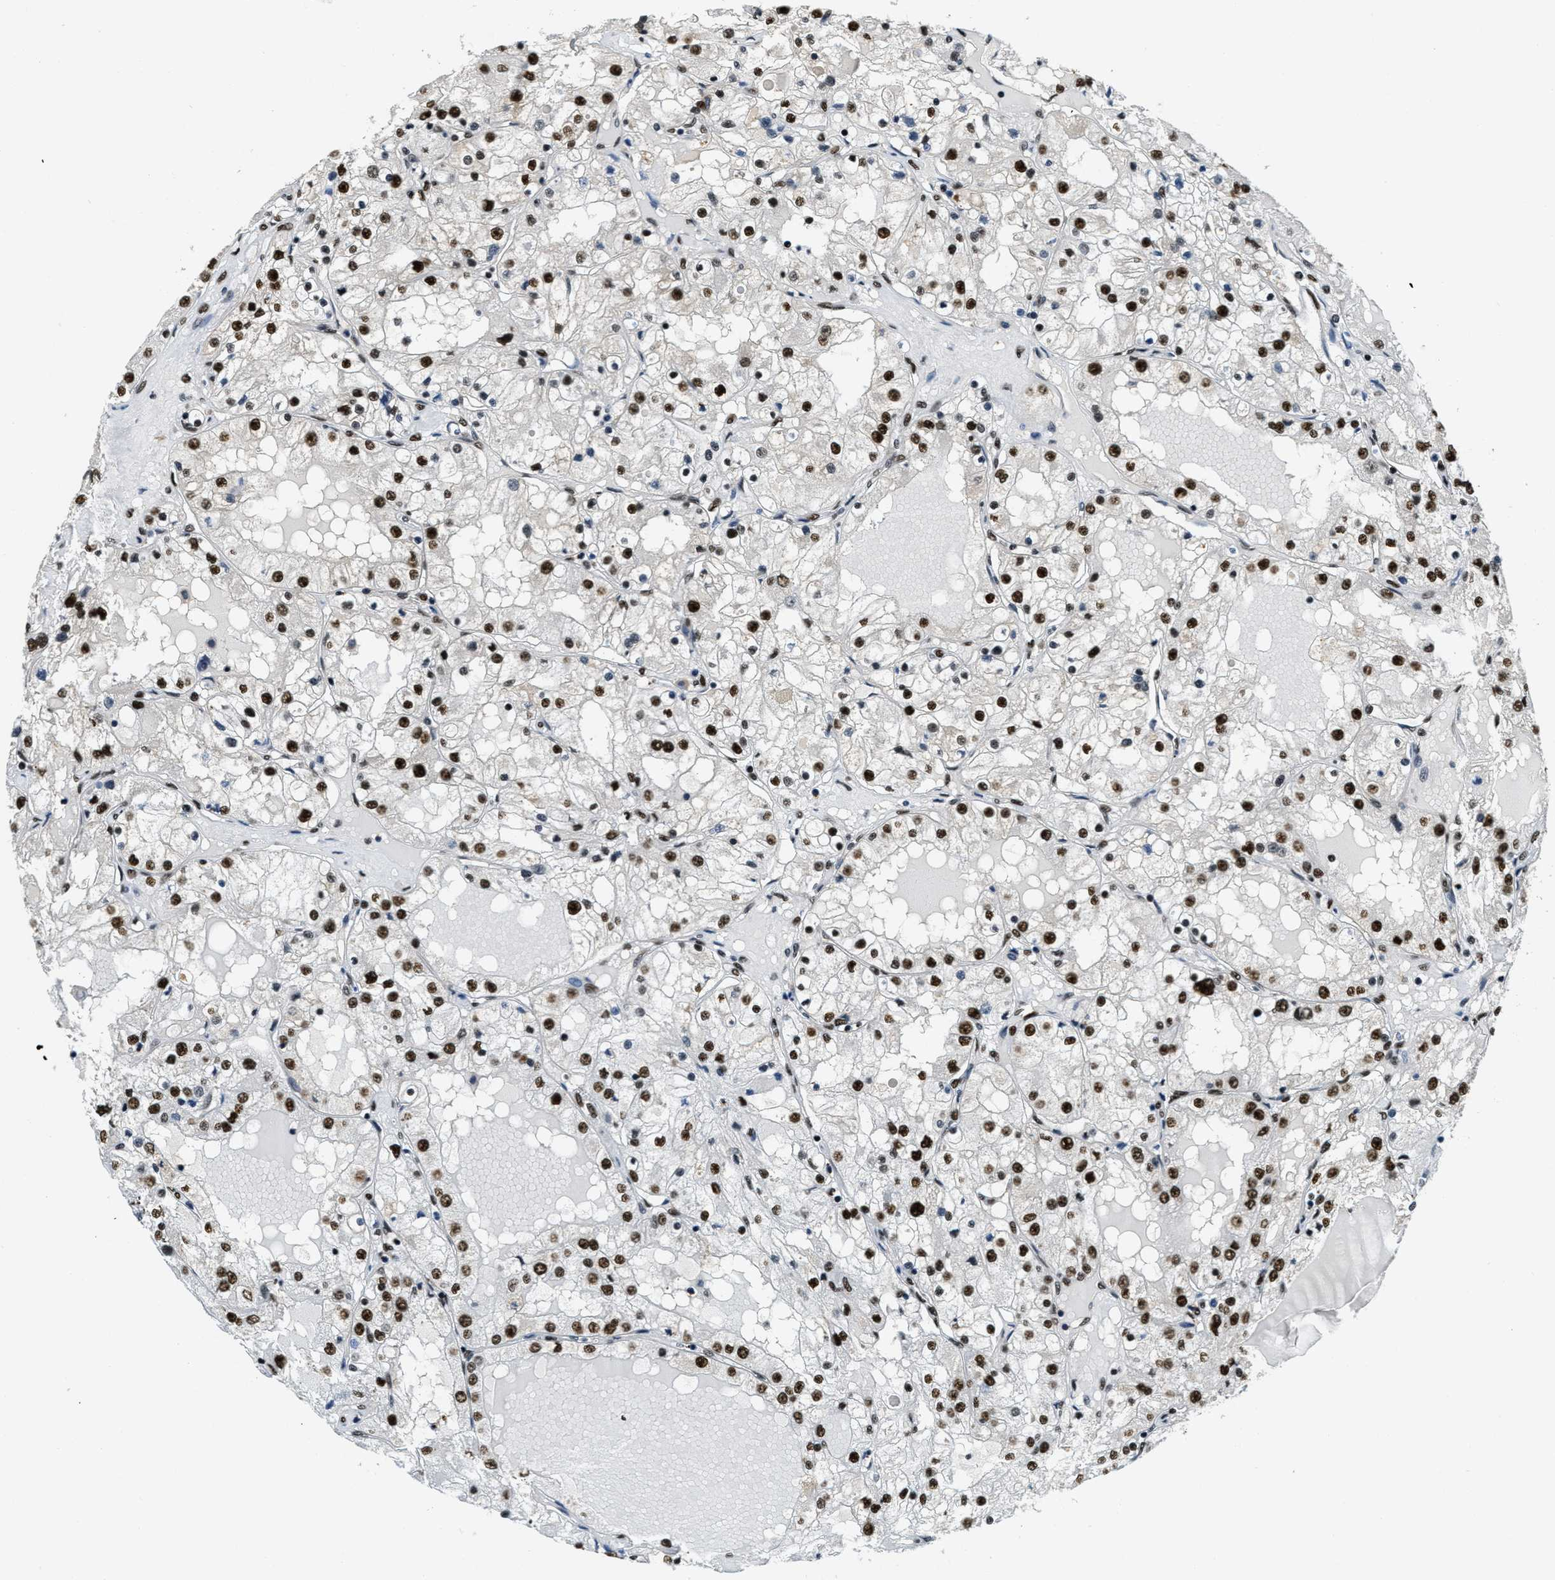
{"staining": {"intensity": "strong", "quantity": ">75%", "location": "nuclear"}, "tissue": "renal cancer", "cell_type": "Tumor cells", "image_type": "cancer", "snomed": [{"axis": "morphology", "description": "Adenocarcinoma, NOS"}, {"axis": "topography", "description": "Kidney"}], "caption": "The photomicrograph demonstrates staining of renal cancer, revealing strong nuclear protein staining (brown color) within tumor cells.", "gene": "SSB", "patient": {"sex": "male", "age": 68}}